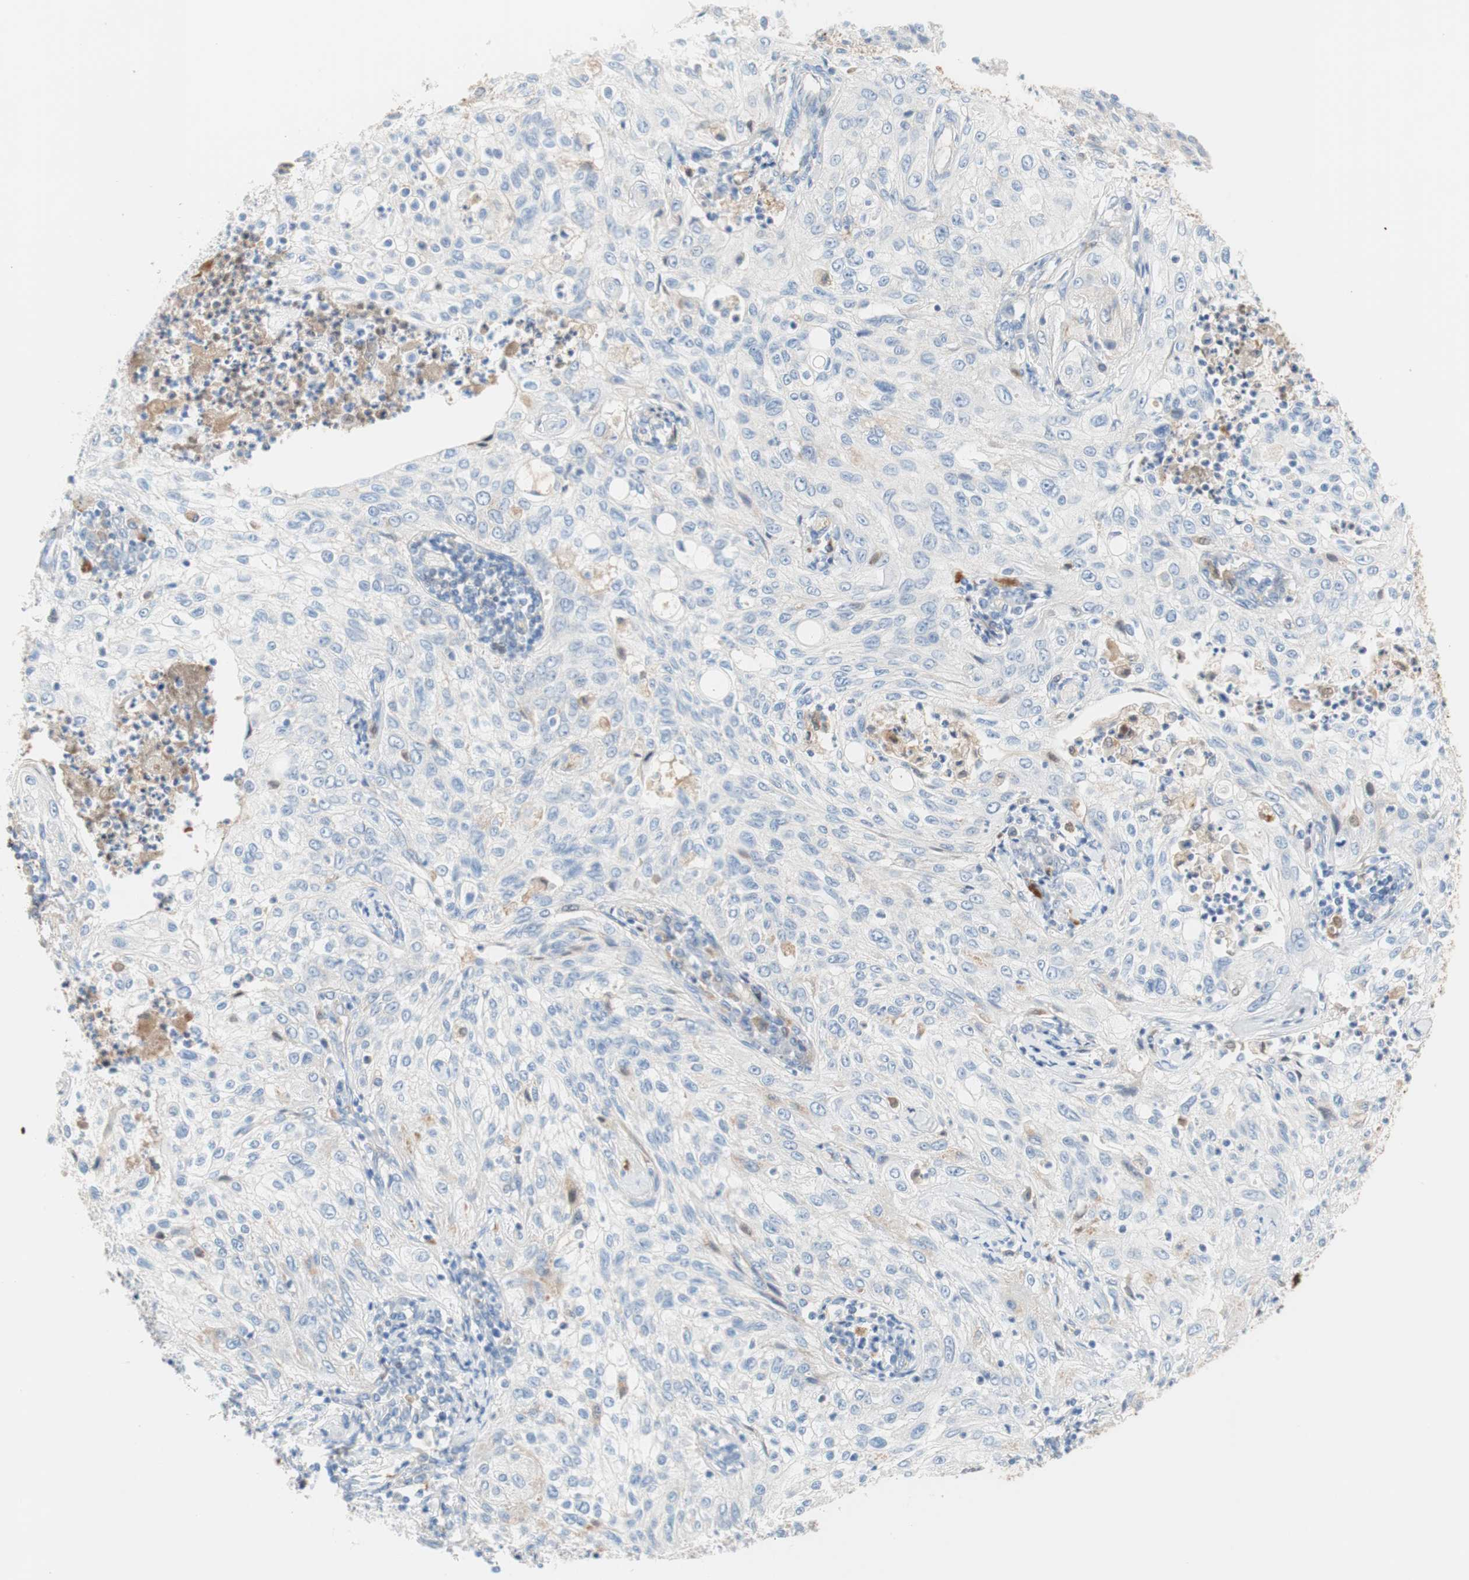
{"staining": {"intensity": "negative", "quantity": "none", "location": "none"}, "tissue": "lung cancer", "cell_type": "Tumor cells", "image_type": "cancer", "snomed": [{"axis": "morphology", "description": "Inflammation, NOS"}, {"axis": "morphology", "description": "Squamous cell carcinoma, NOS"}, {"axis": "topography", "description": "Lymph node"}, {"axis": "topography", "description": "Soft tissue"}, {"axis": "topography", "description": "Lung"}], "caption": "DAB (3,3'-diaminobenzidine) immunohistochemical staining of human lung cancer (squamous cell carcinoma) displays no significant positivity in tumor cells.", "gene": "RBP4", "patient": {"sex": "male", "age": 66}}